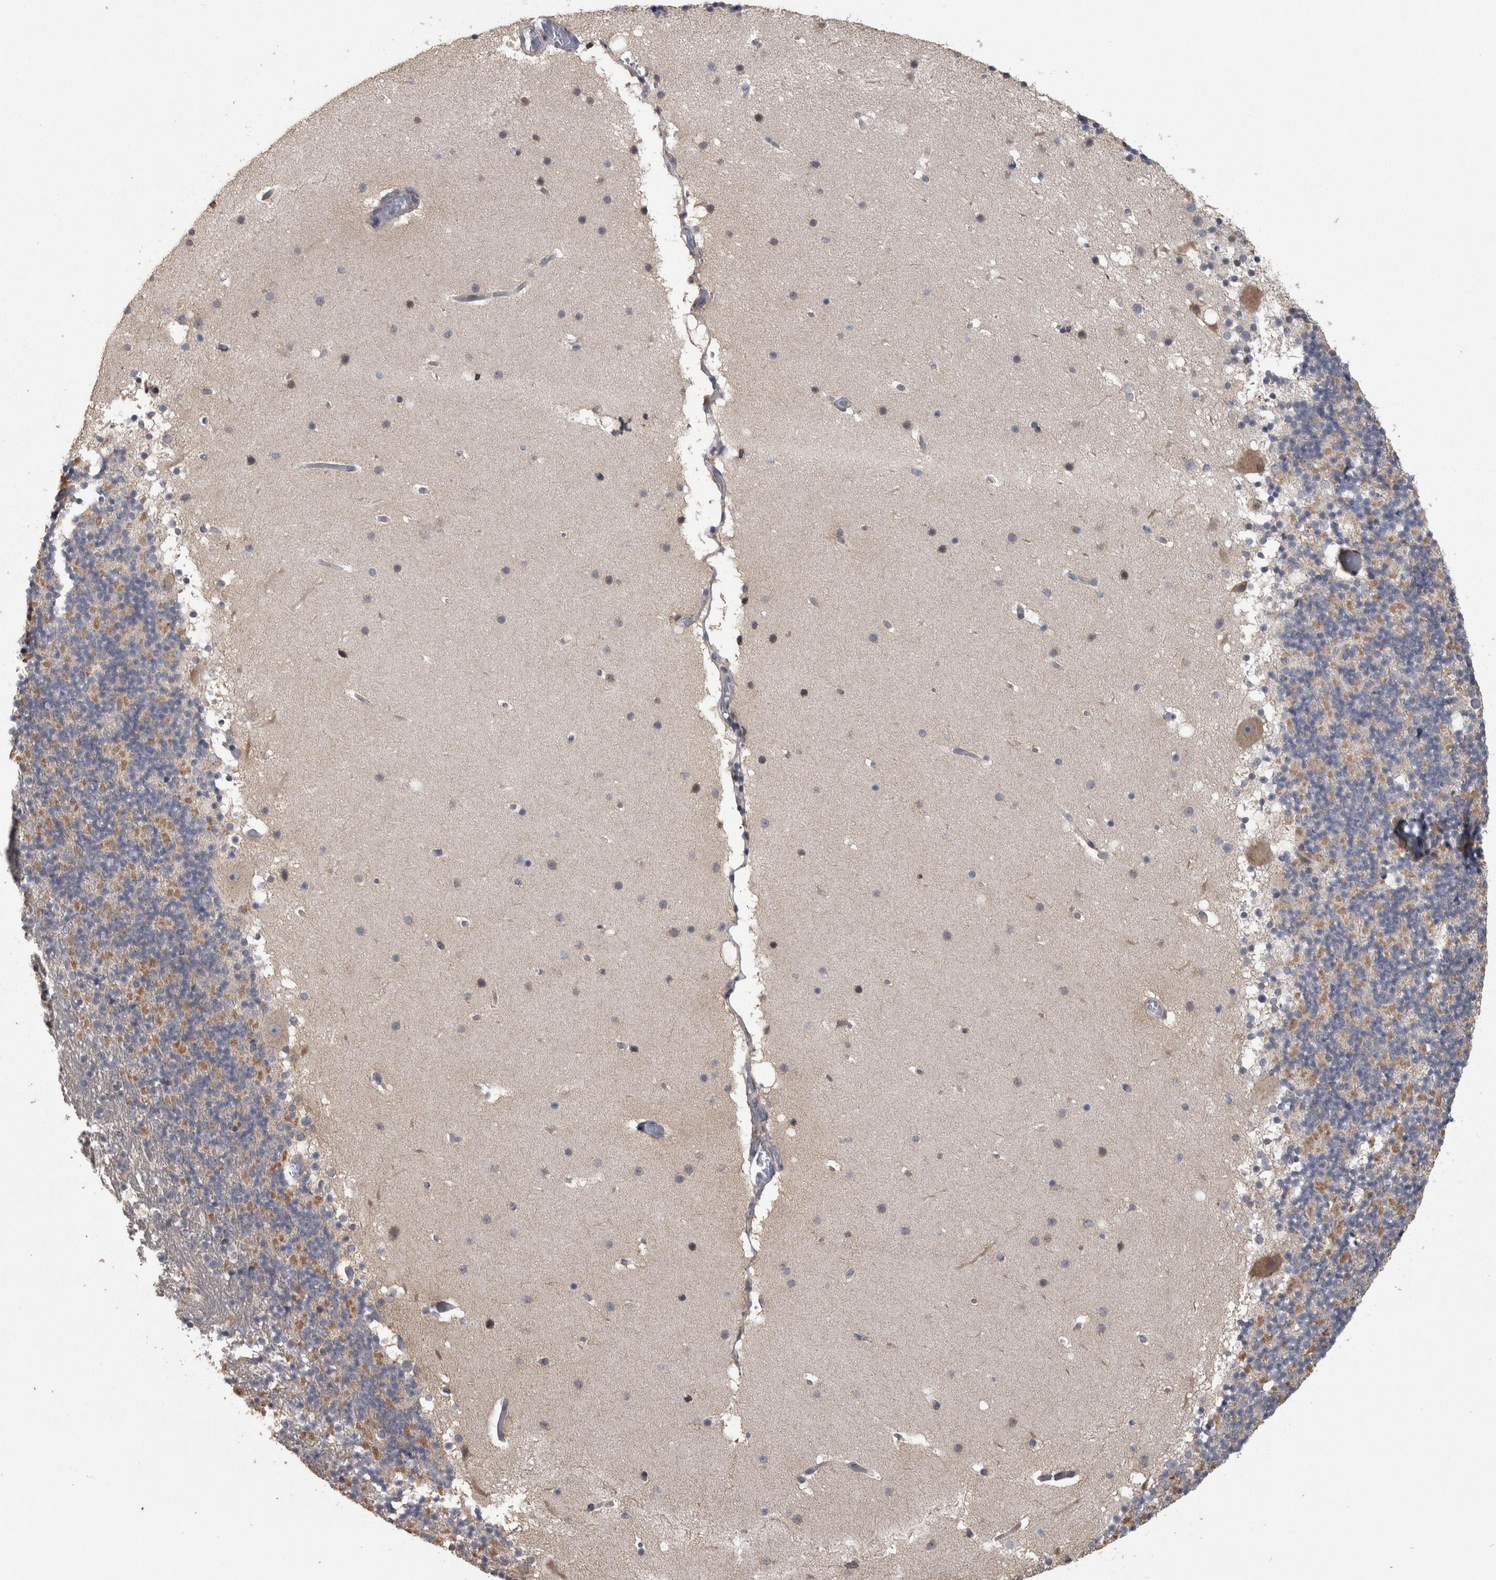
{"staining": {"intensity": "negative", "quantity": "none", "location": "none"}, "tissue": "cerebellum", "cell_type": "Cells in granular layer", "image_type": "normal", "snomed": [{"axis": "morphology", "description": "Normal tissue, NOS"}, {"axis": "topography", "description": "Cerebellum"}], "caption": "The IHC histopathology image has no significant positivity in cells in granular layer of cerebellum.", "gene": "RAB29", "patient": {"sex": "male", "age": 57}}